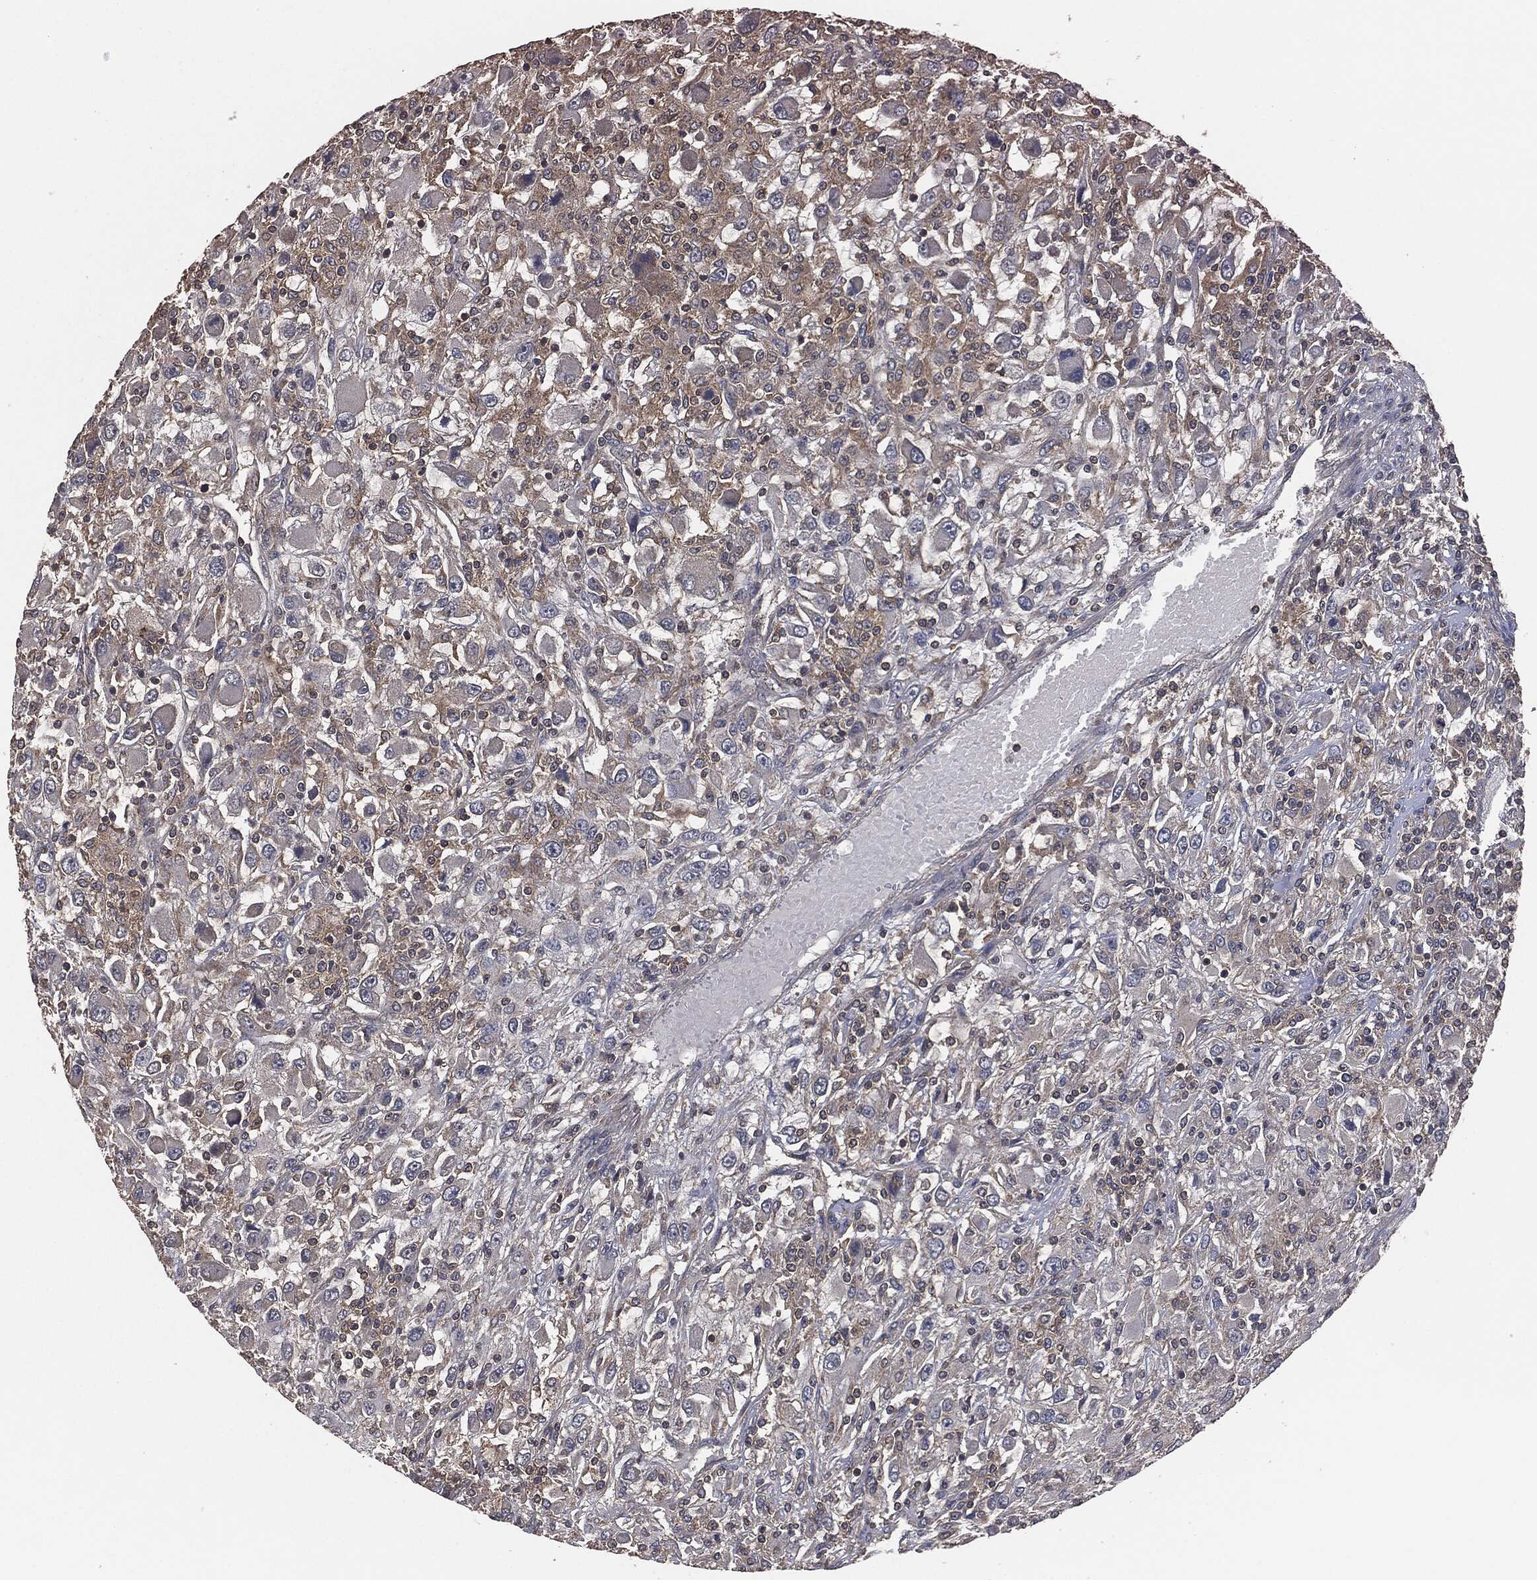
{"staining": {"intensity": "weak", "quantity": "<25%", "location": "cytoplasmic/membranous"}, "tissue": "renal cancer", "cell_type": "Tumor cells", "image_type": "cancer", "snomed": [{"axis": "morphology", "description": "Adenocarcinoma, NOS"}, {"axis": "topography", "description": "Kidney"}], "caption": "A high-resolution micrograph shows IHC staining of renal adenocarcinoma, which displays no significant positivity in tumor cells.", "gene": "ERBIN", "patient": {"sex": "female", "age": 67}}